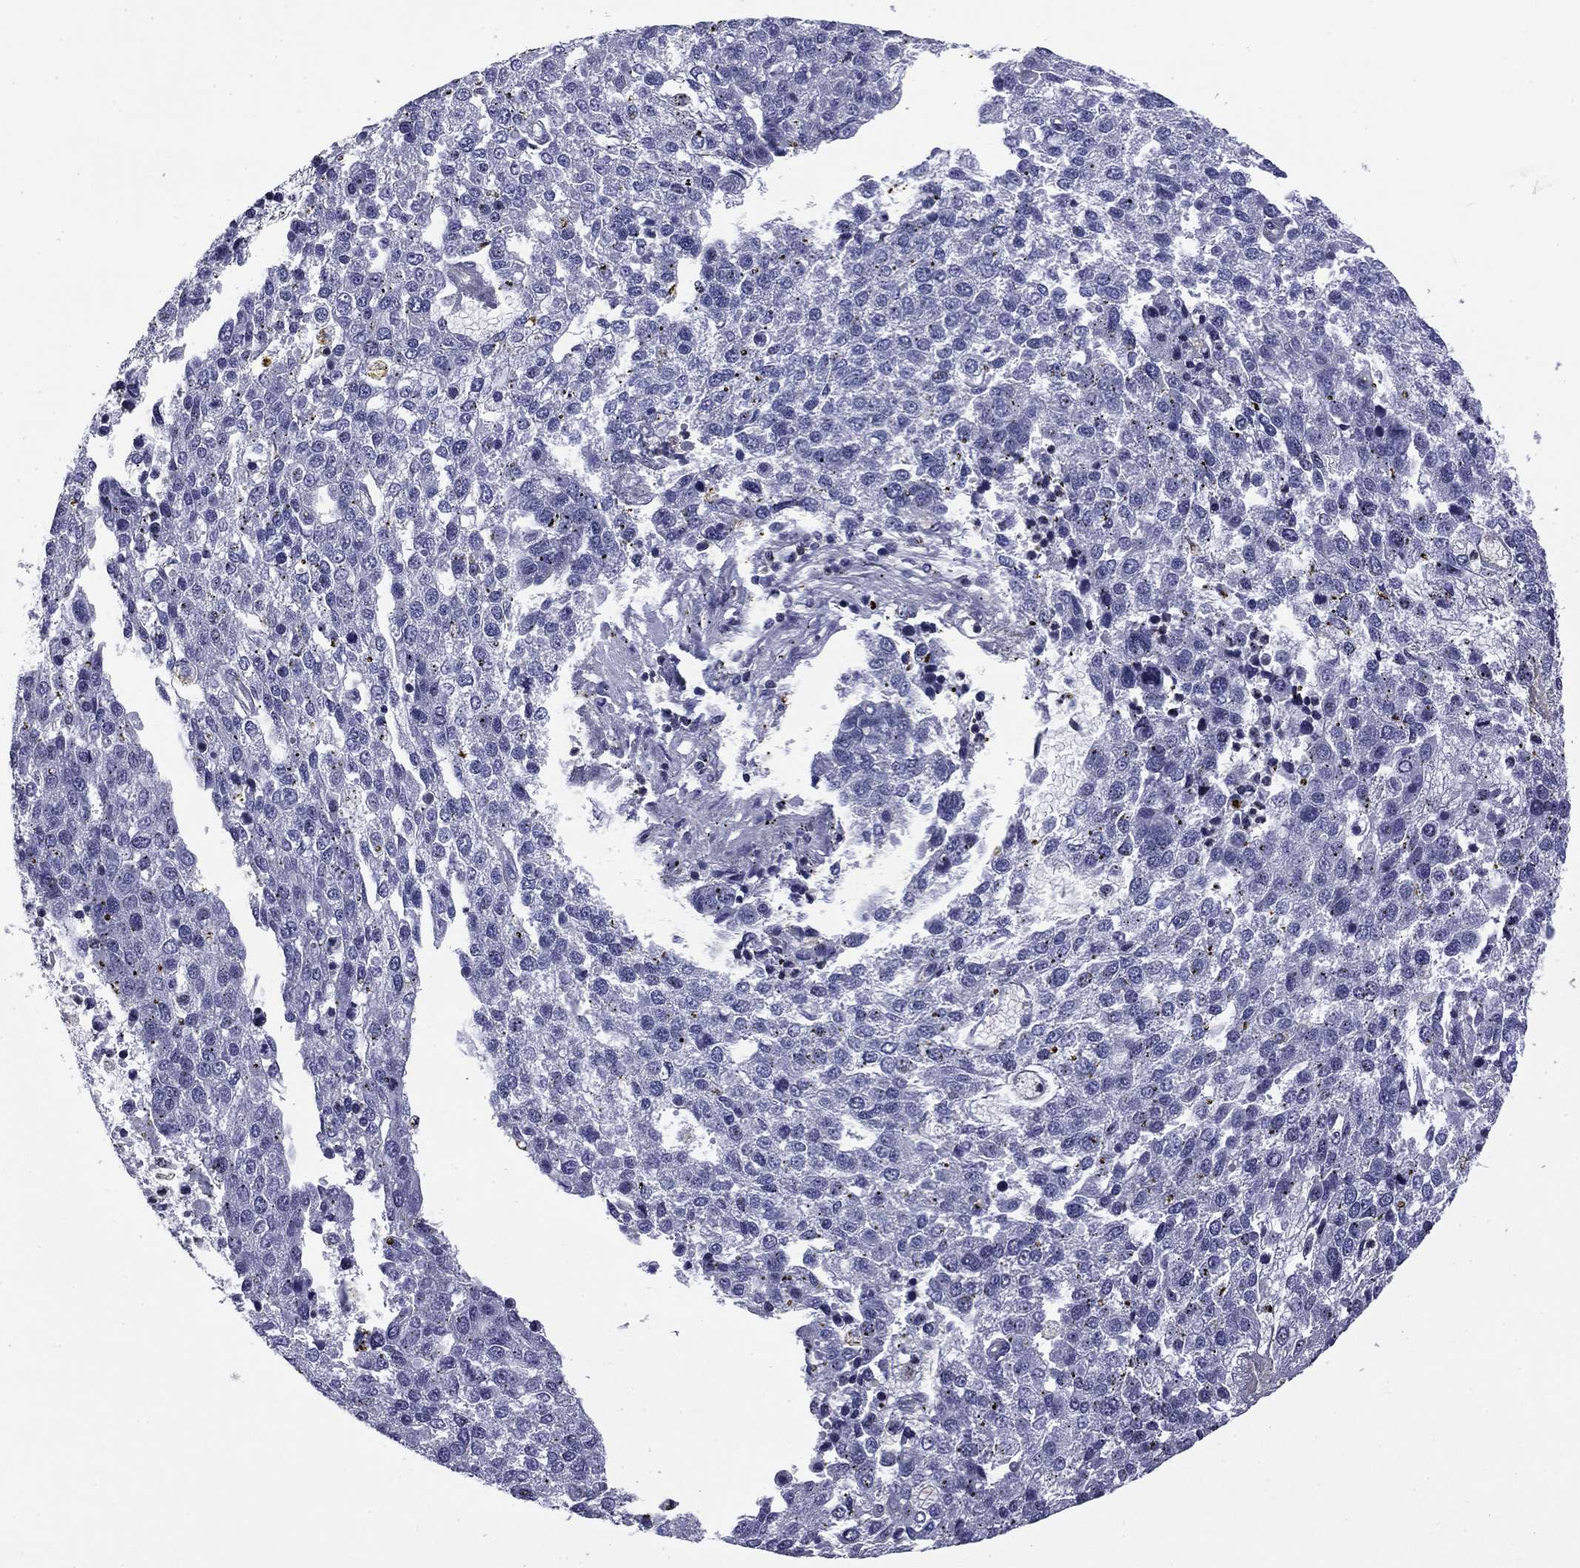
{"staining": {"intensity": "negative", "quantity": "none", "location": "none"}, "tissue": "pancreatic cancer", "cell_type": "Tumor cells", "image_type": "cancer", "snomed": [{"axis": "morphology", "description": "Adenocarcinoma, NOS"}, {"axis": "topography", "description": "Pancreas"}], "caption": "High magnification brightfield microscopy of pancreatic cancer stained with DAB (3,3'-diaminobenzidine) (brown) and counterstained with hematoxylin (blue): tumor cells show no significant positivity.", "gene": "ARHGAP45", "patient": {"sex": "female", "age": 61}}